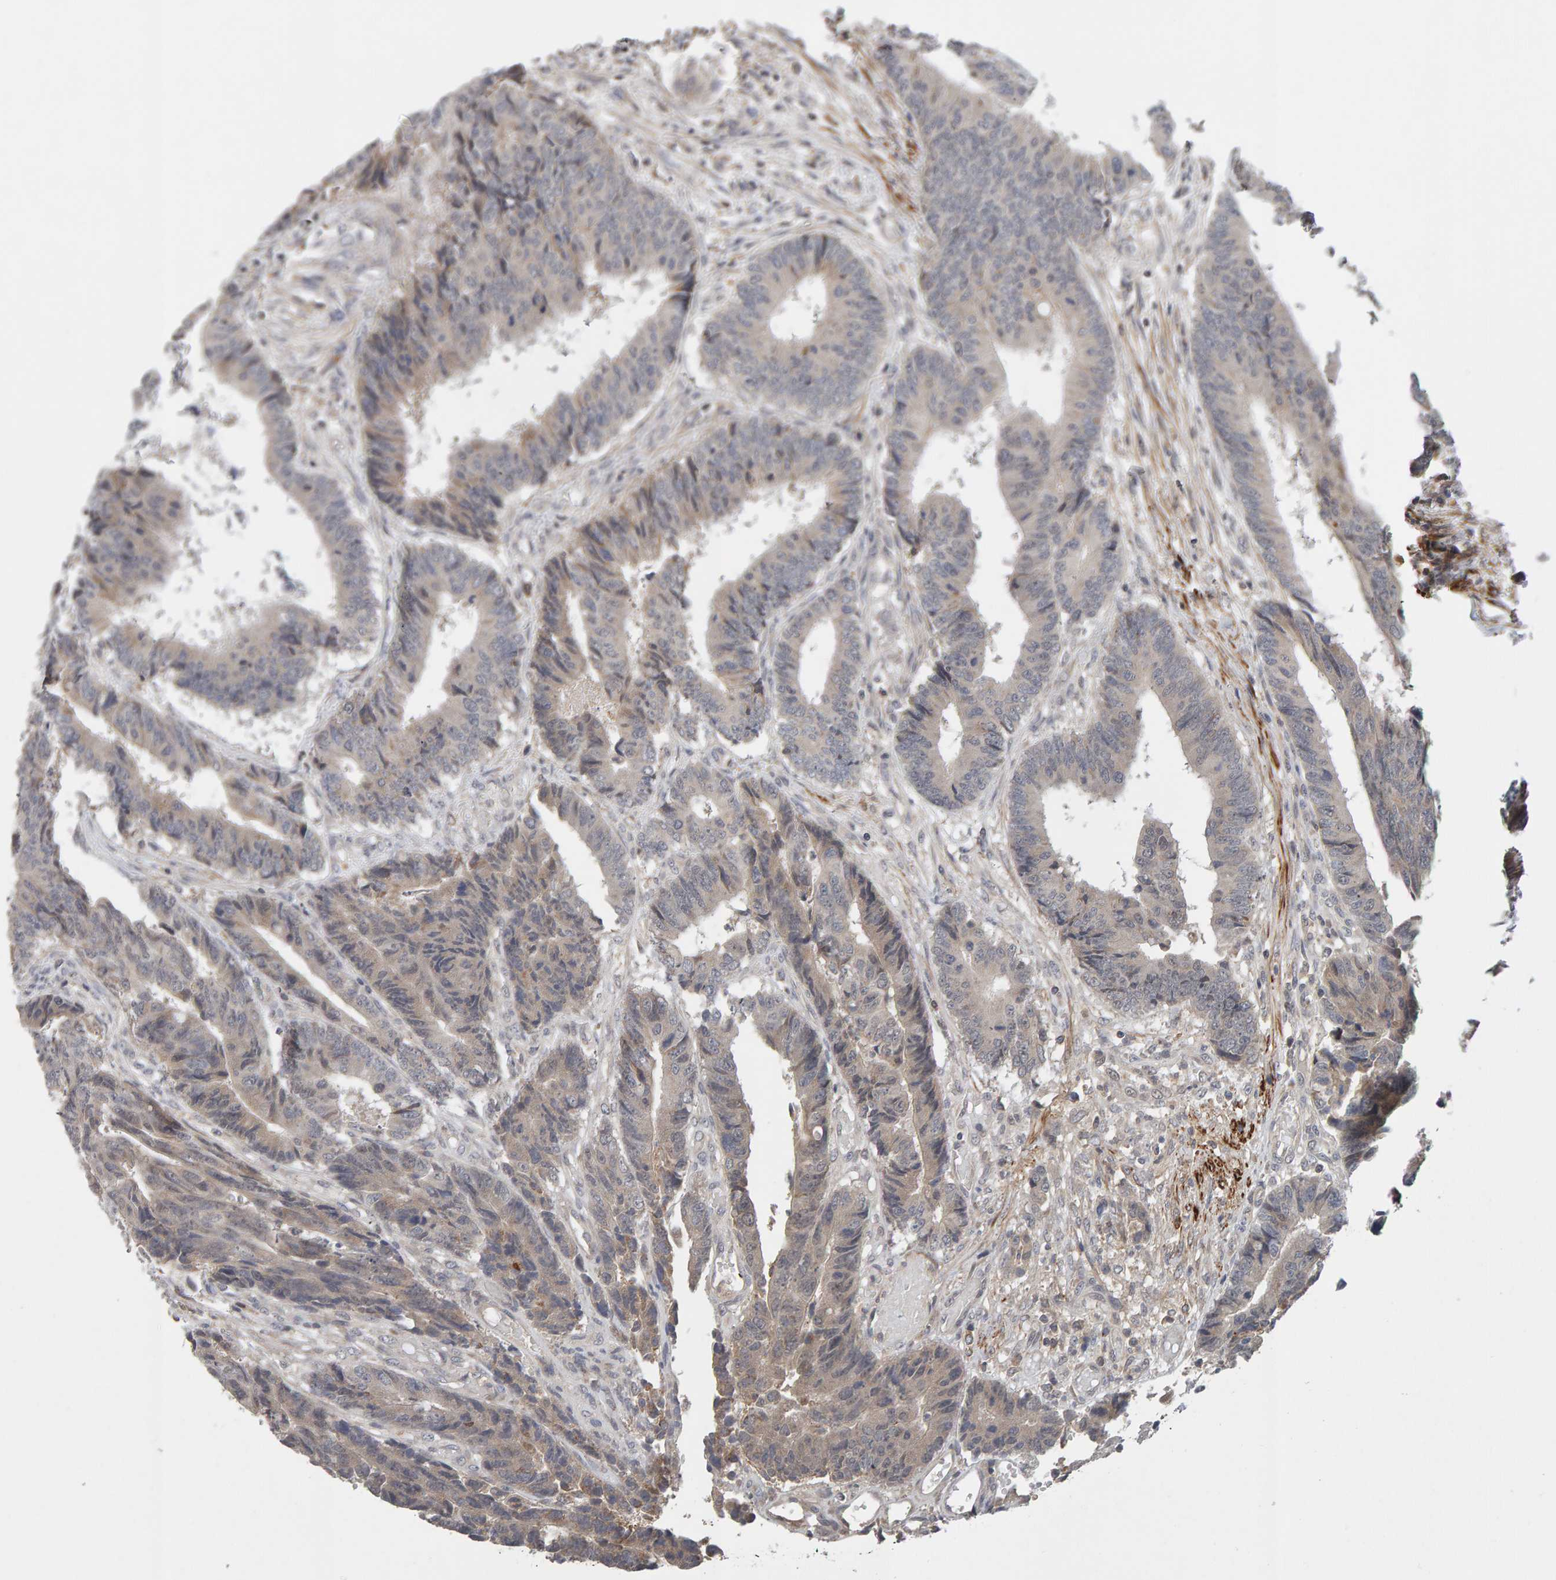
{"staining": {"intensity": "weak", "quantity": "25%-75%", "location": "cytoplasmic/membranous"}, "tissue": "colorectal cancer", "cell_type": "Tumor cells", "image_type": "cancer", "snomed": [{"axis": "morphology", "description": "Adenocarcinoma, NOS"}, {"axis": "topography", "description": "Rectum"}], "caption": "Brown immunohistochemical staining in colorectal cancer (adenocarcinoma) displays weak cytoplasmic/membranous positivity in approximately 25%-75% of tumor cells.", "gene": "NUDCD1", "patient": {"sex": "male", "age": 84}}